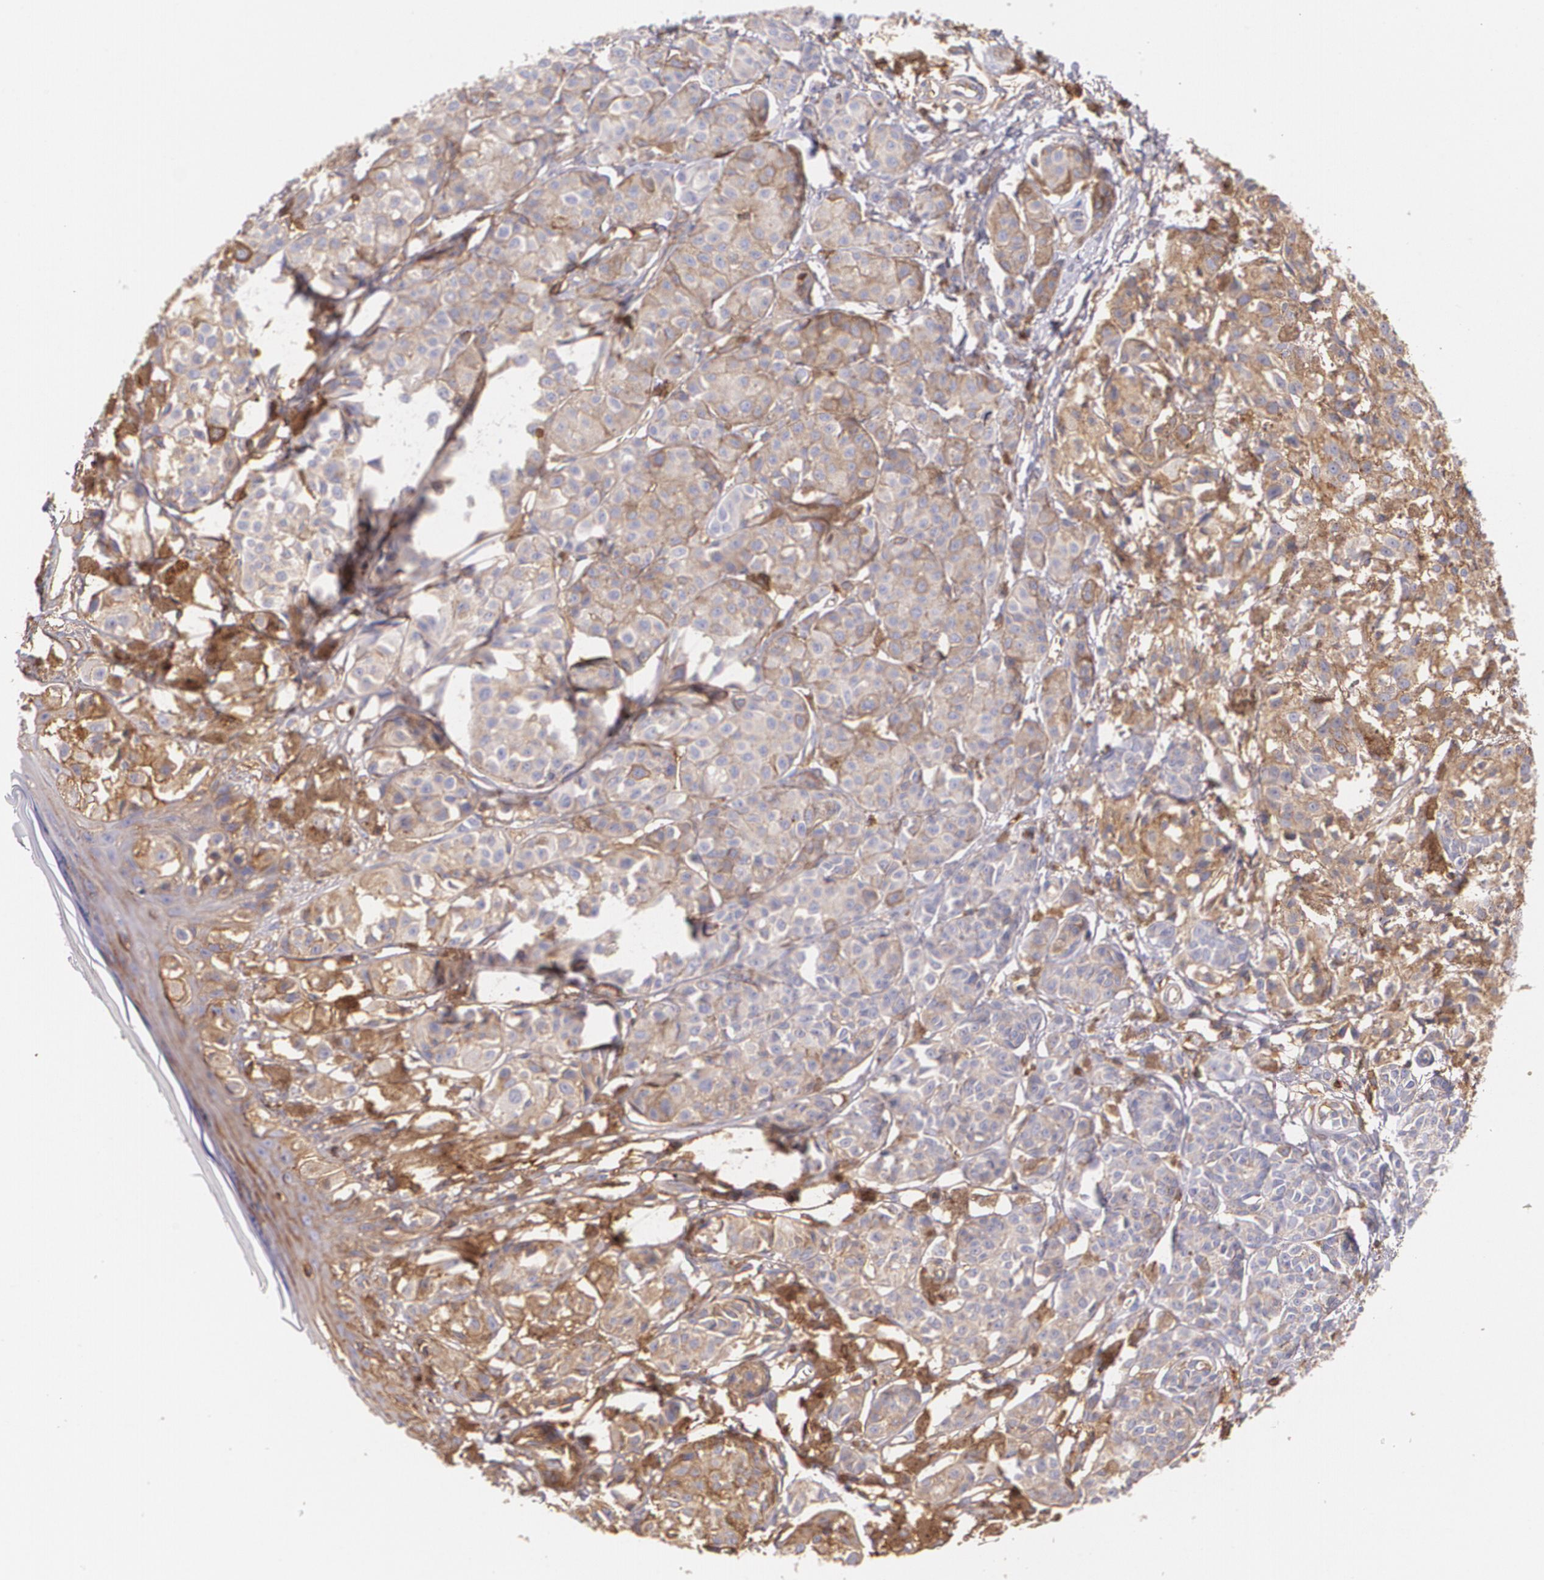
{"staining": {"intensity": "weak", "quantity": "25%-75%", "location": "cytoplasmic/membranous"}, "tissue": "melanoma", "cell_type": "Tumor cells", "image_type": "cancer", "snomed": [{"axis": "morphology", "description": "Malignant melanoma, NOS"}, {"axis": "topography", "description": "Skin"}], "caption": "Immunohistochemical staining of melanoma shows low levels of weak cytoplasmic/membranous protein expression in about 25%-75% of tumor cells.", "gene": "B2M", "patient": {"sex": "male", "age": 76}}